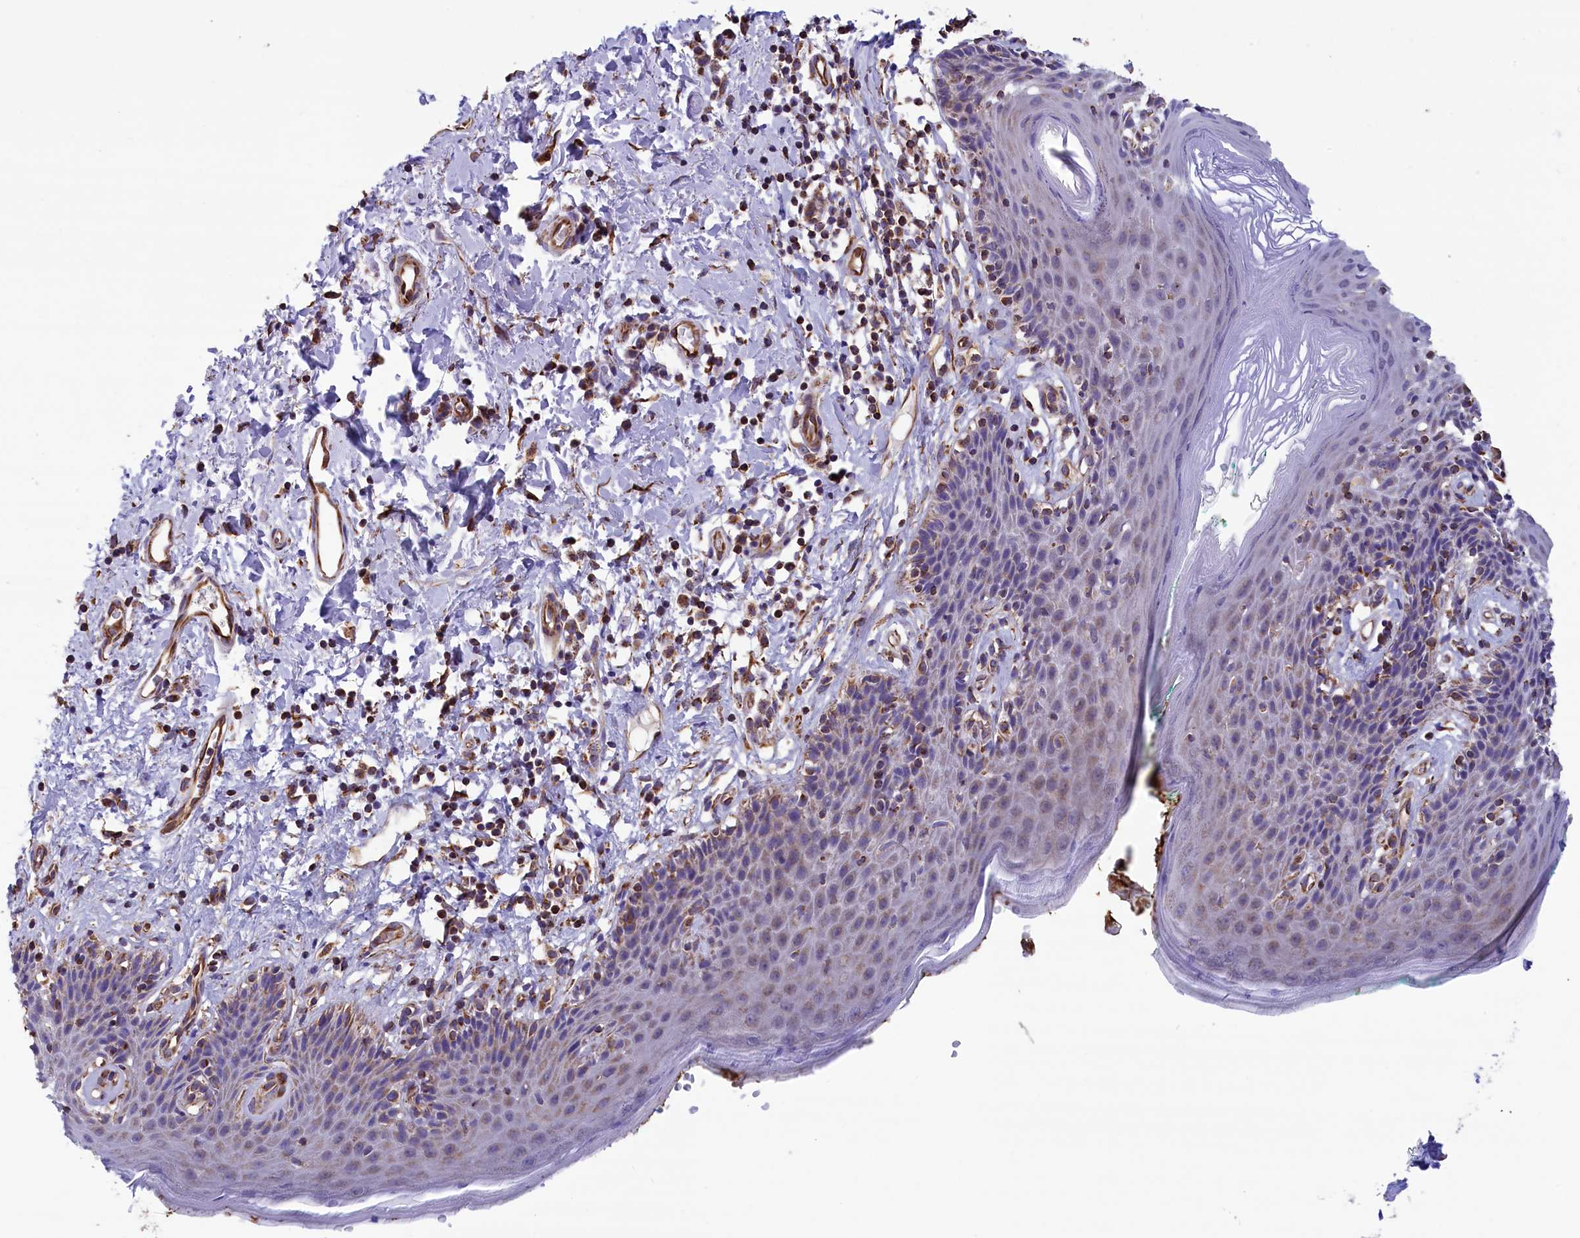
{"staining": {"intensity": "negative", "quantity": "none", "location": "none"}, "tissue": "skin", "cell_type": "Epidermal cells", "image_type": "normal", "snomed": [{"axis": "morphology", "description": "Normal tissue, NOS"}, {"axis": "topography", "description": "Vulva"}], "caption": "Epidermal cells are negative for protein expression in benign human skin.", "gene": "GATB", "patient": {"sex": "female", "age": 66}}